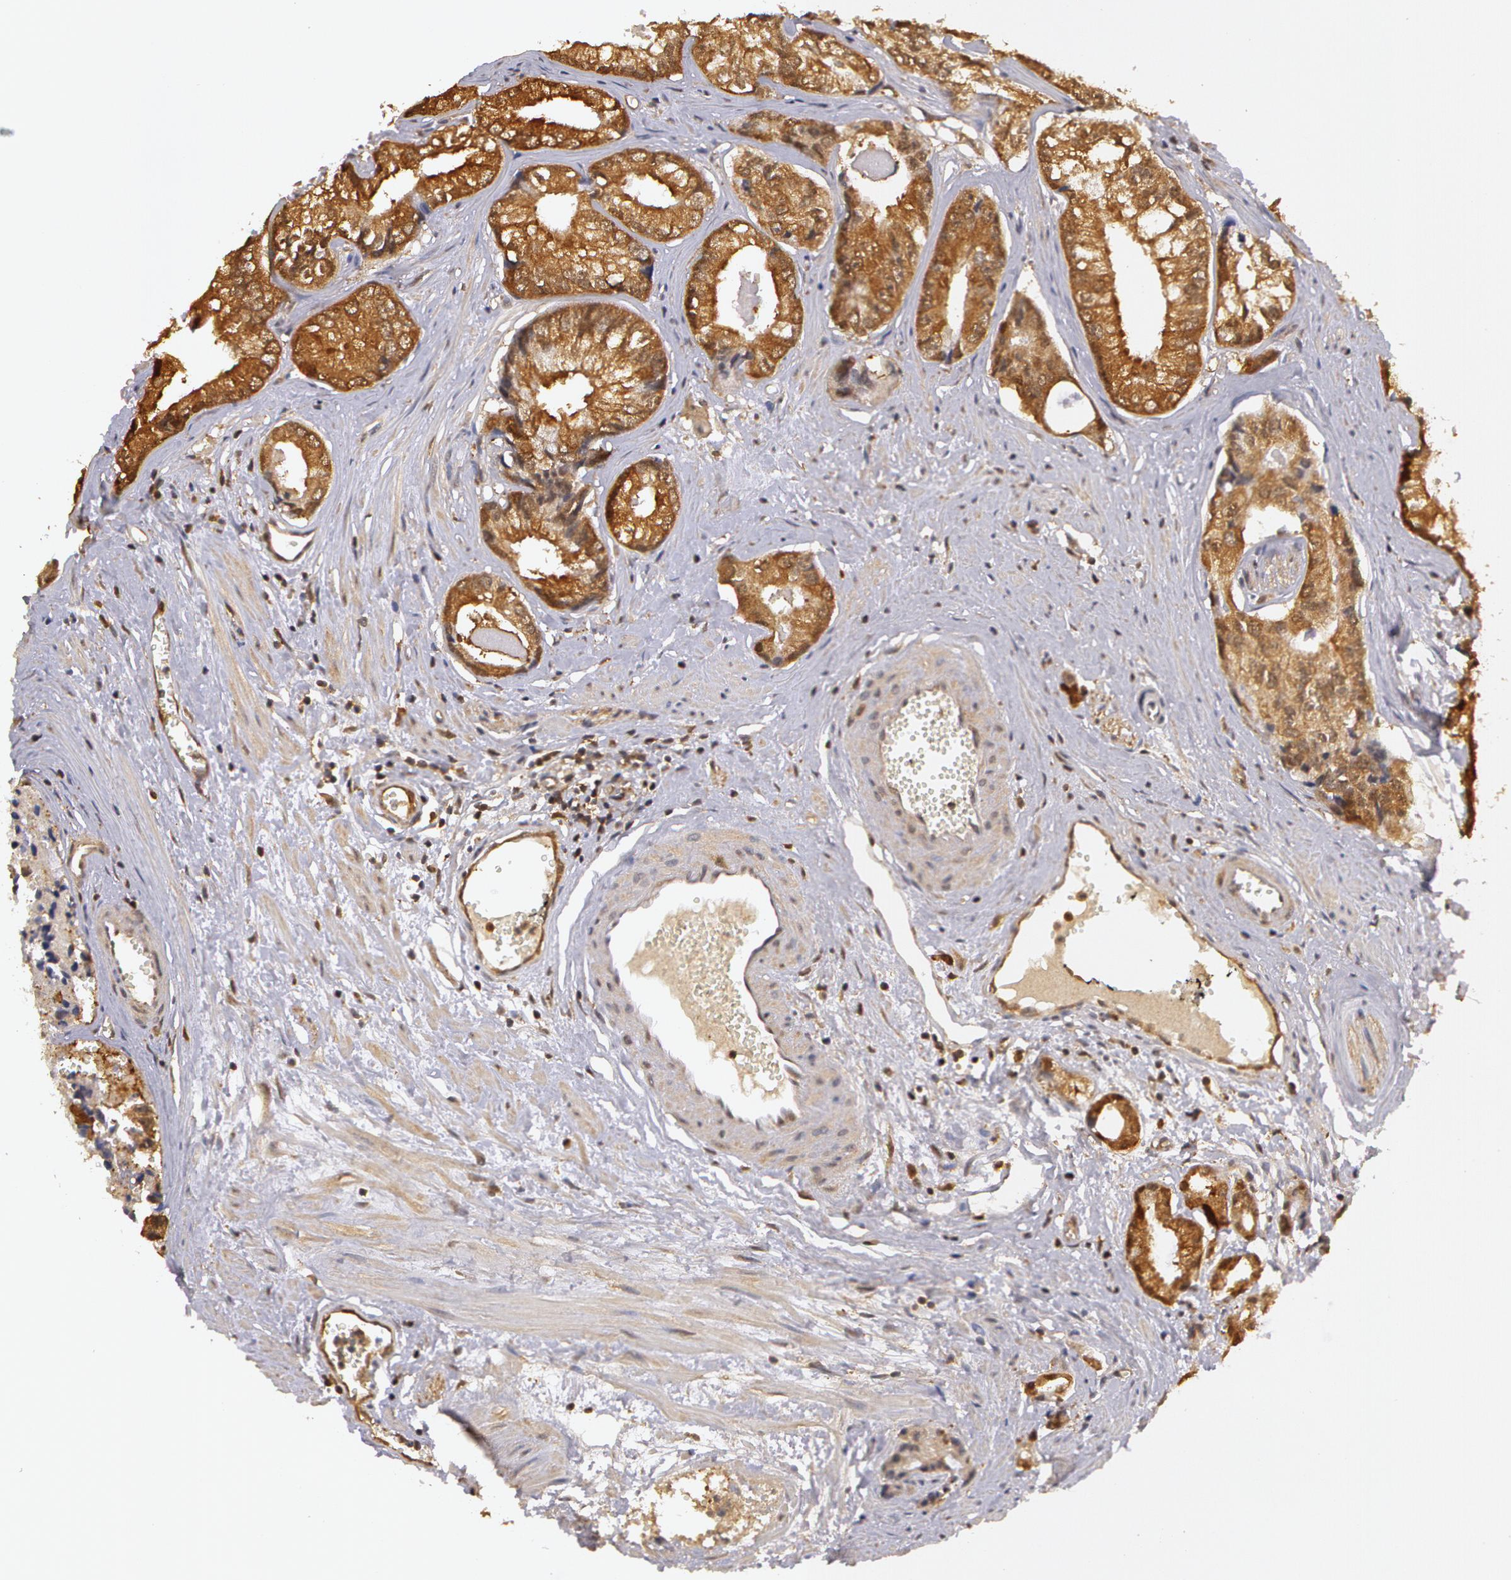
{"staining": {"intensity": "moderate", "quantity": ">75%", "location": "cytoplasmic/membranous"}, "tissue": "prostate cancer", "cell_type": "Tumor cells", "image_type": "cancer", "snomed": [{"axis": "morphology", "description": "Adenocarcinoma, High grade"}, {"axis": "topography", "description": "Prostate"}], "caption": "Immunohistochemistry of human prostate cancer exhibits medium levels of moderate cytoplasmic/membranous positivity in approximately >75% of tumor cells.", "gene": "AHSA1", "patient": {"sex": "male", "age": 56}}